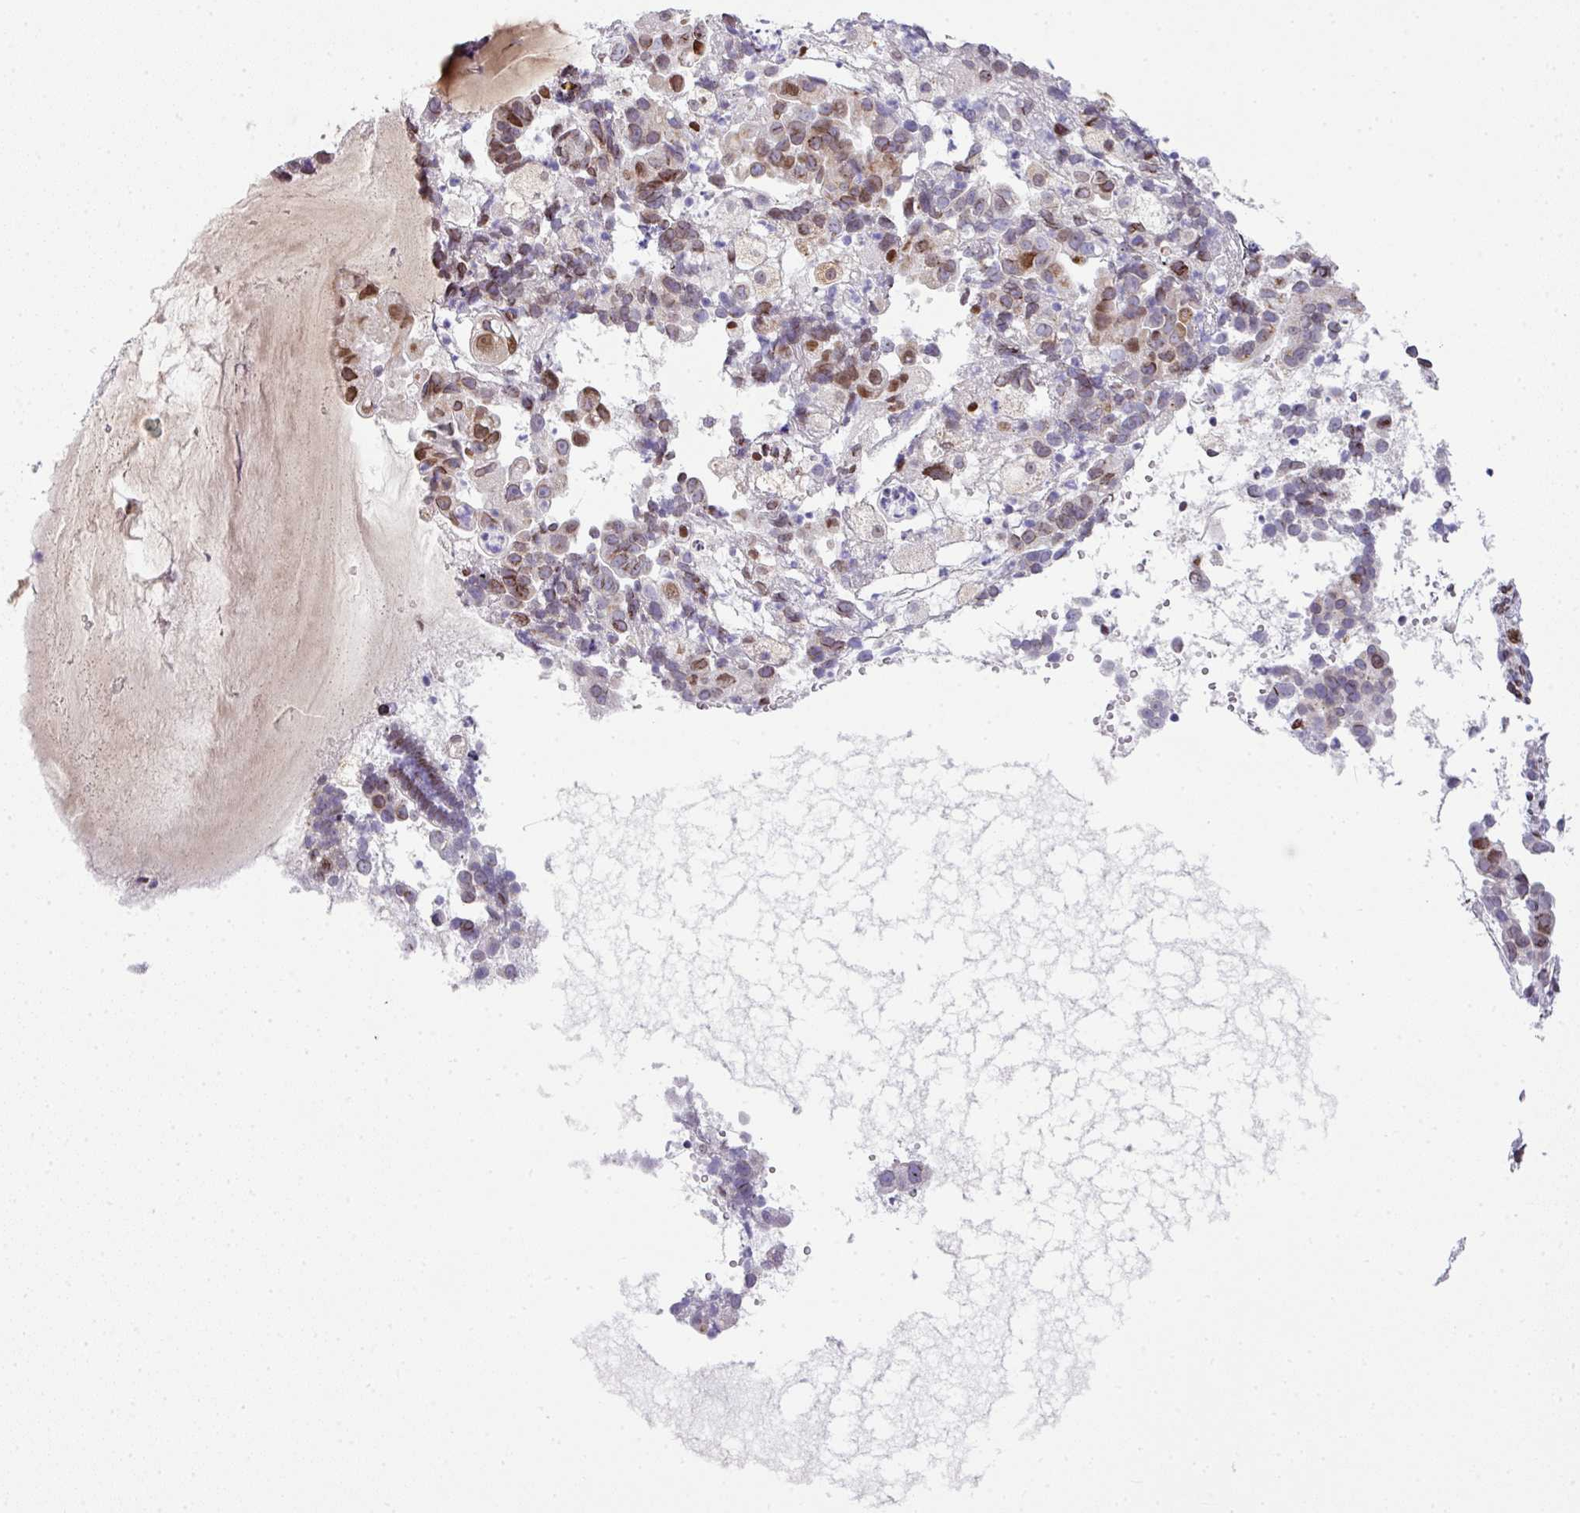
{"staining": {"intensity": "moderate", "quantity": "25%-75%", "location": "cytoplasmic/membranous,nuclear"}, "tissue": "endometrial cancer", "cell_type": "Tumor cells", "image_type": "cancer", "snomed": [{"axis": "morphology", "description": "Adenocarcinoma, NOS"}, {"axis": "topography", "description": "Endometrium"}], "caption": "About 25%-75% of tumor cells in adenocarcinoma (endometrial) display moderate cytoplasmic/membranous and nuclear protein expression as visualized by brown immunohistochemical staining.", "gene": "PLK1", "patient": {"sex": "female", "age": 57}}